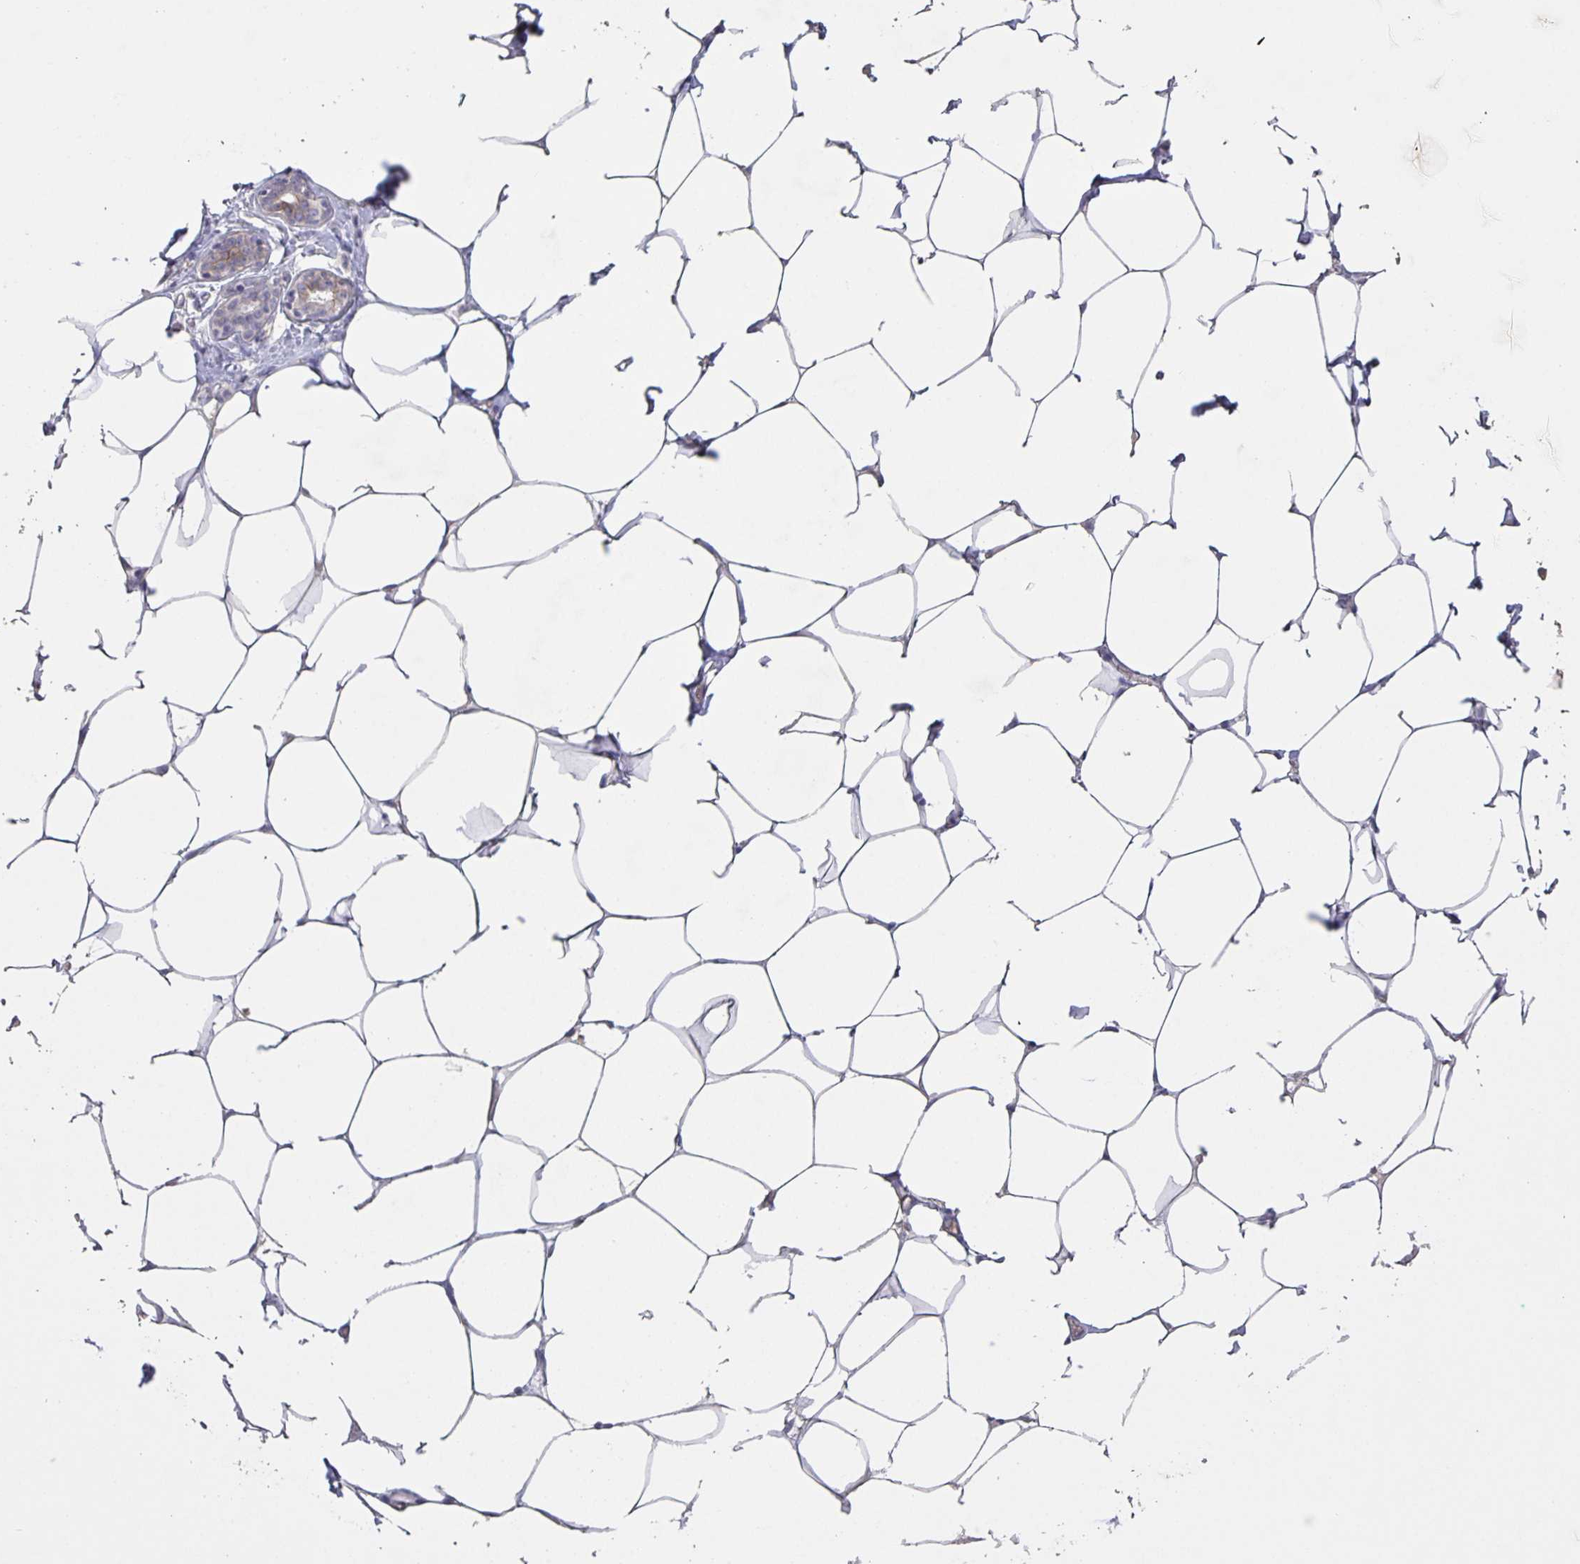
{"staining": {"intensity": "negative", "quantity": "none", "location": "none"}, "tissue": "breast", "cell_type": "Adipocytes", "image_type": "normal", "snomed": [{"axis": "morphology", "description": "Normal tissue, NOS"}, {"axis": "topography", "description": "Breast"}], "caption": "This is a image of IHC staining of unremarkable breast, which shows no expression in adipocytes.", "gene": "SRCIN1", "patient": {"sex": "female", "age": 27}}